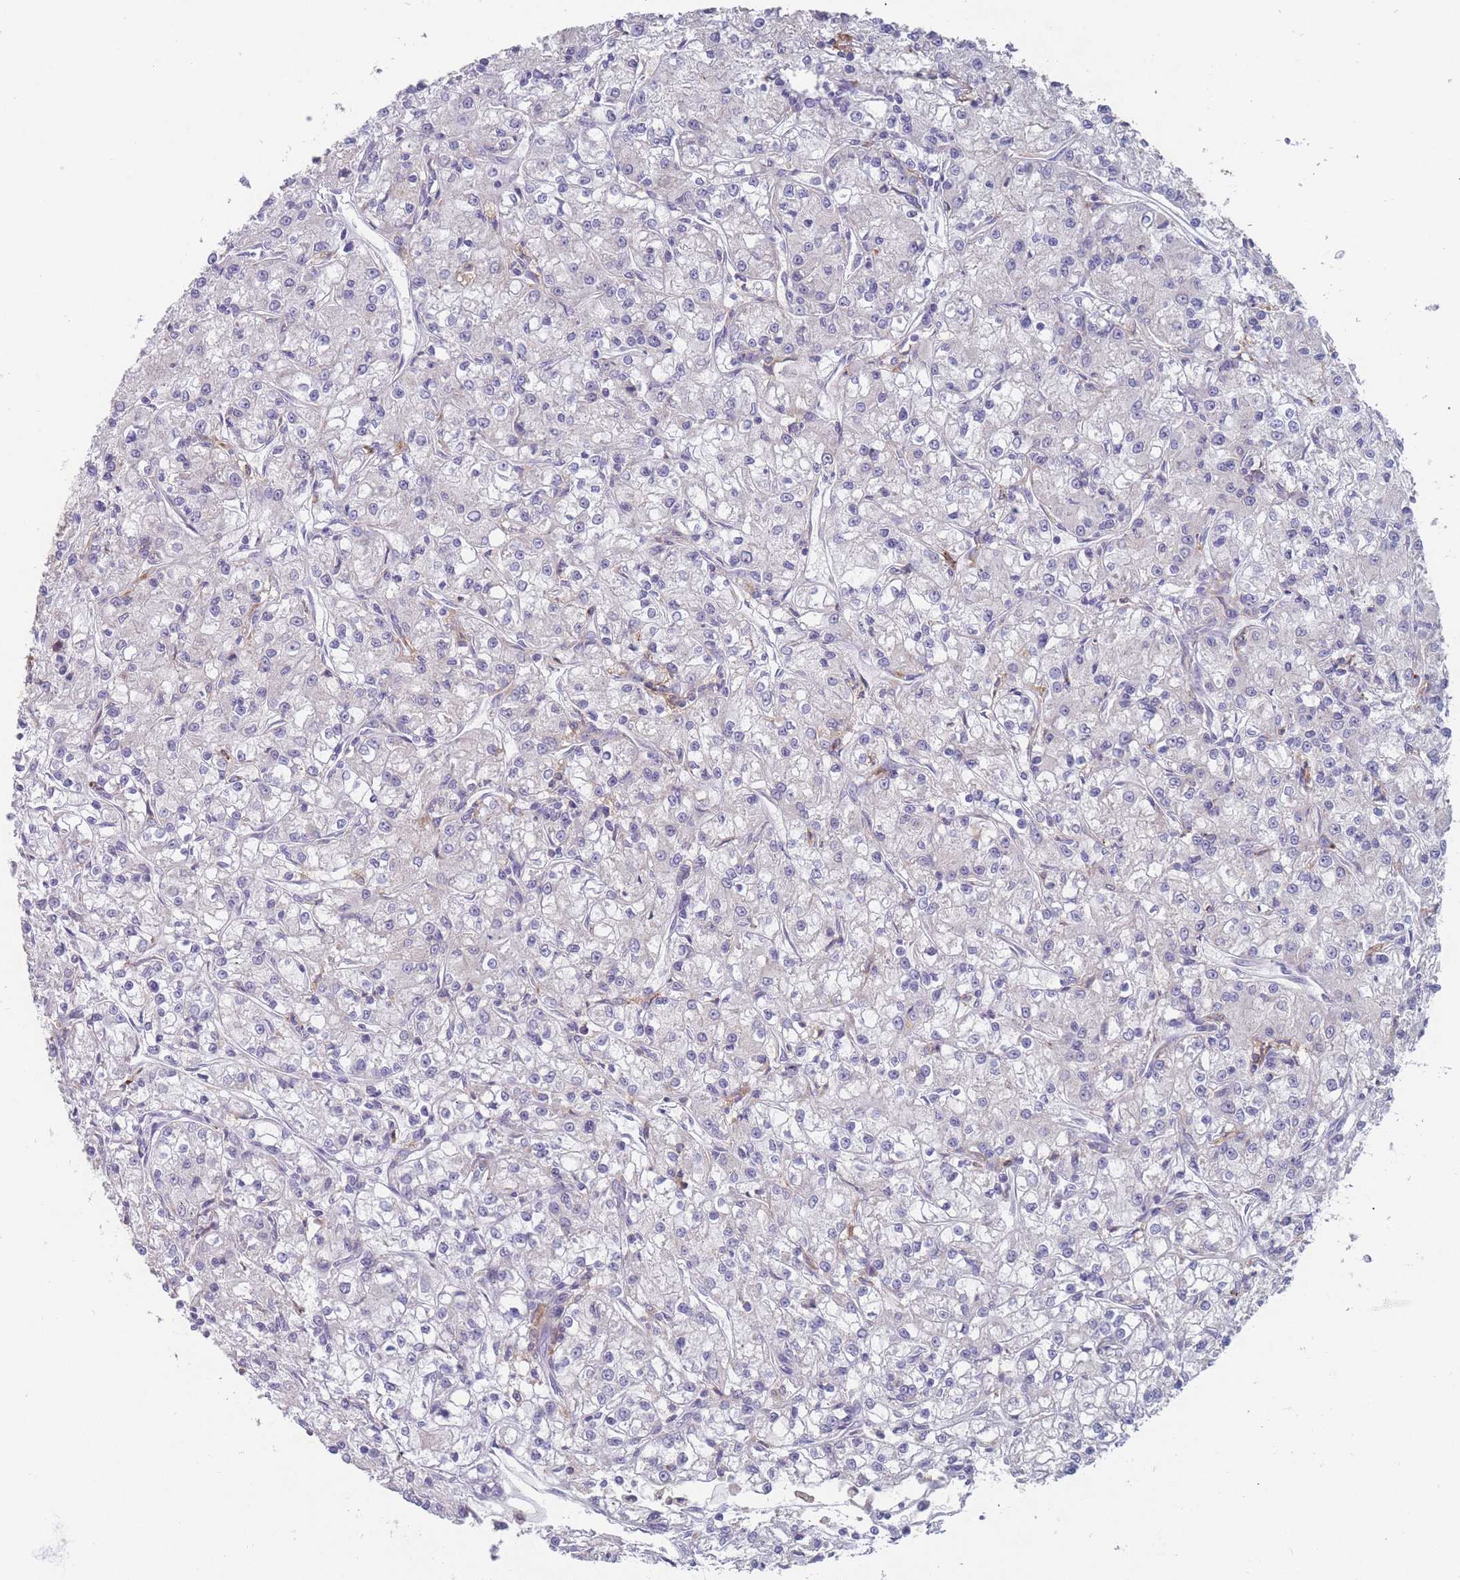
{"staining": {"intensity": "negative", "quantity": "none", "location": "none"}, "tissue": "renal cancer", "cell_type": "Tumor cells", "image_type": "cancer", "snomed": [{"axis": "morphology", "description": "Adenocarcinoma, NOS"}, {"axis": "topography", "description": "Kidney"}], "caption": "Immunohistochemical staining of renal cancer exhibits no significant positivity in tumor cells.", "gene": "PEX7", "patient": {"sex": "female", "age": 59}}